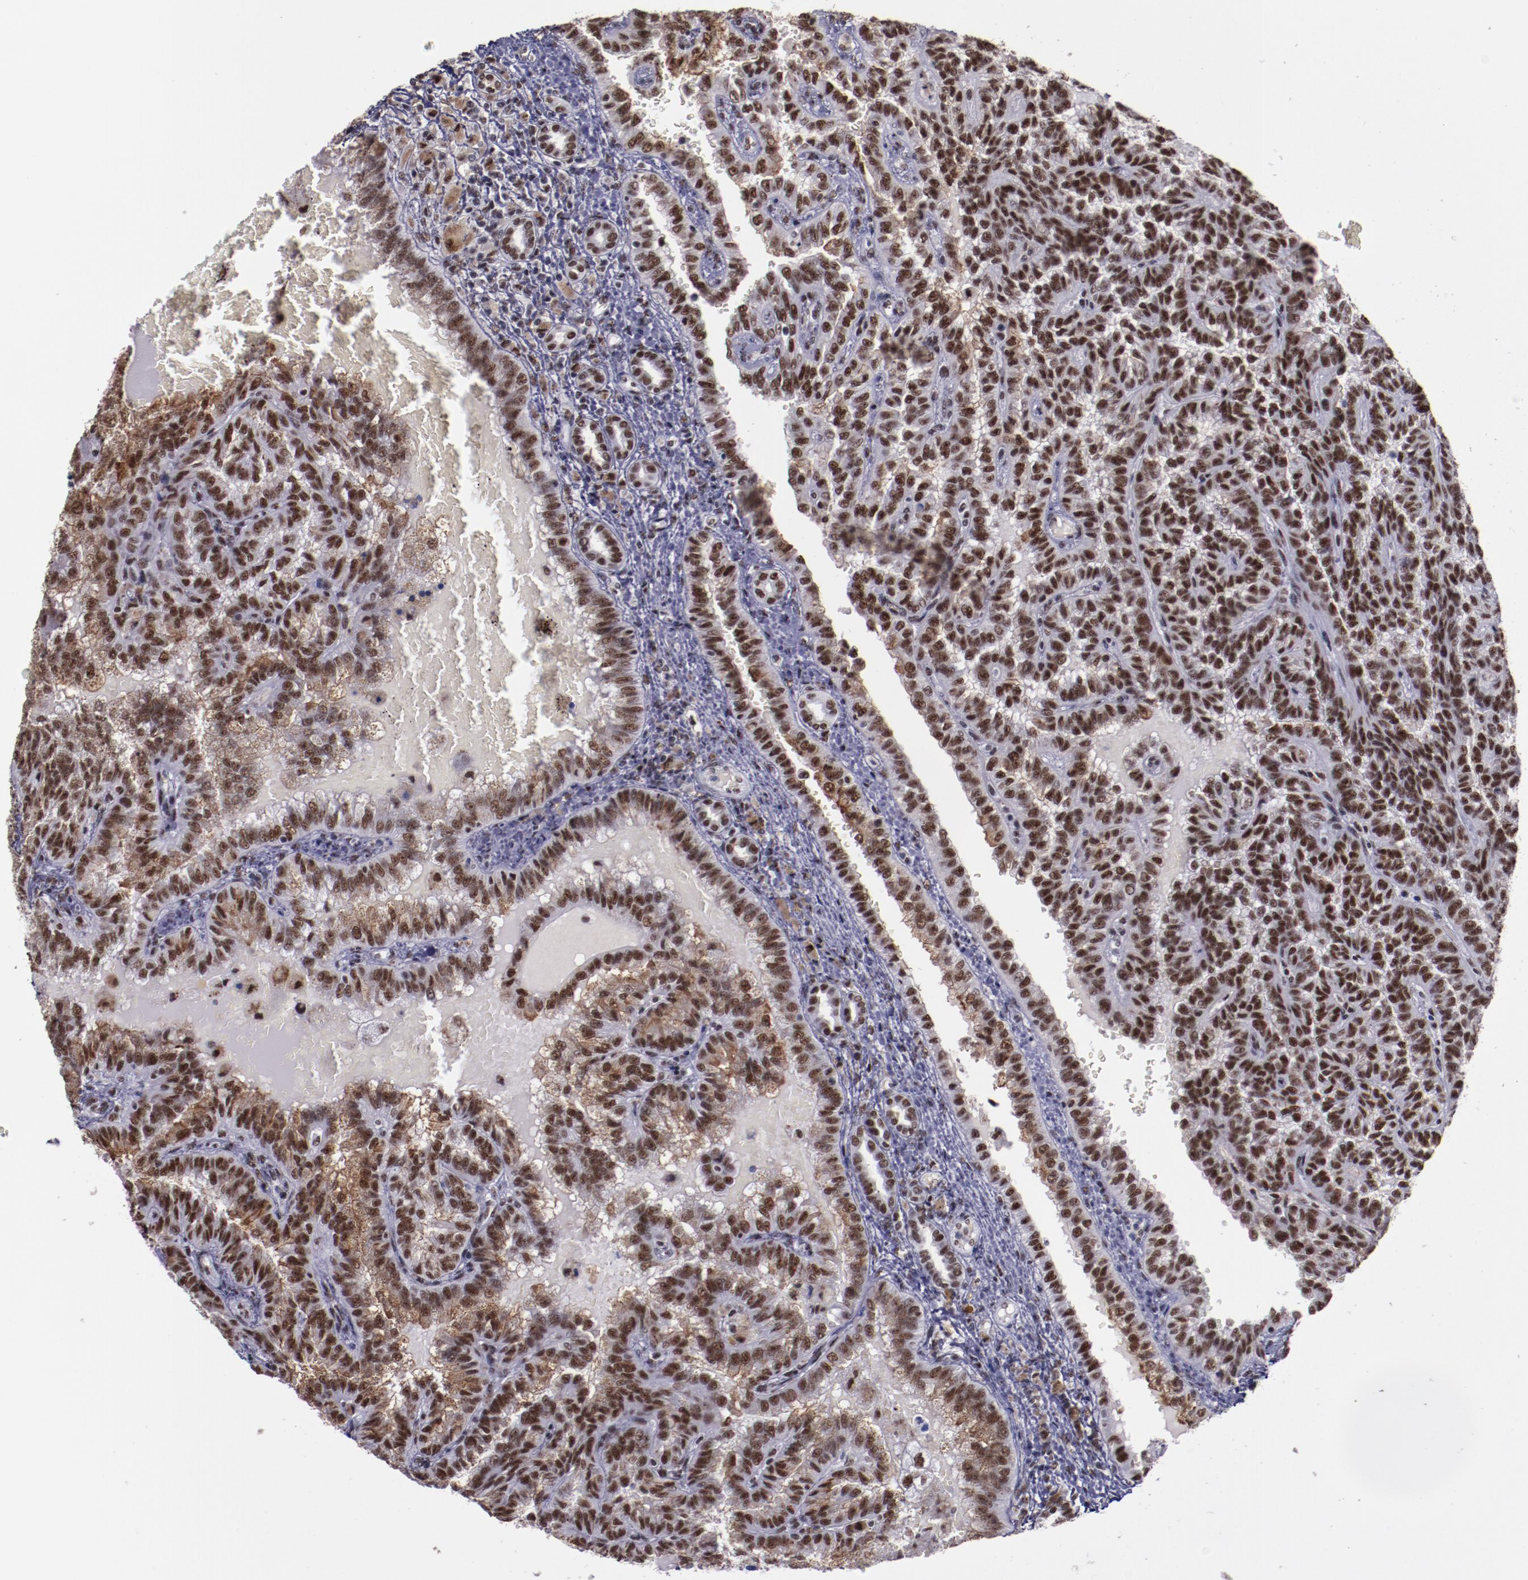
{"staining": {"intensity": "strong", "quantity": ">75%", "location": "nuclear"}, "tissue": "renal cancer", "cell_type": "Tumor cells", "image_type": "cancer", "snomed": [{"axis": "morphology", "description": "Inflammation, NOS"}, {"axis": "morphology", "description": "Adenocarcinoma, NOS"}, {"axis": "topography", "description": "Kidney"}], "caption": "Renal cancer stained with DAB (3,3'-diaminobenzidine) IHC exhibits high levels of strong nuclear staining in approximately >75% of tumor cells.", "gene": "PPP4R3A", "patient": {"sex": "male", "age": 68}}